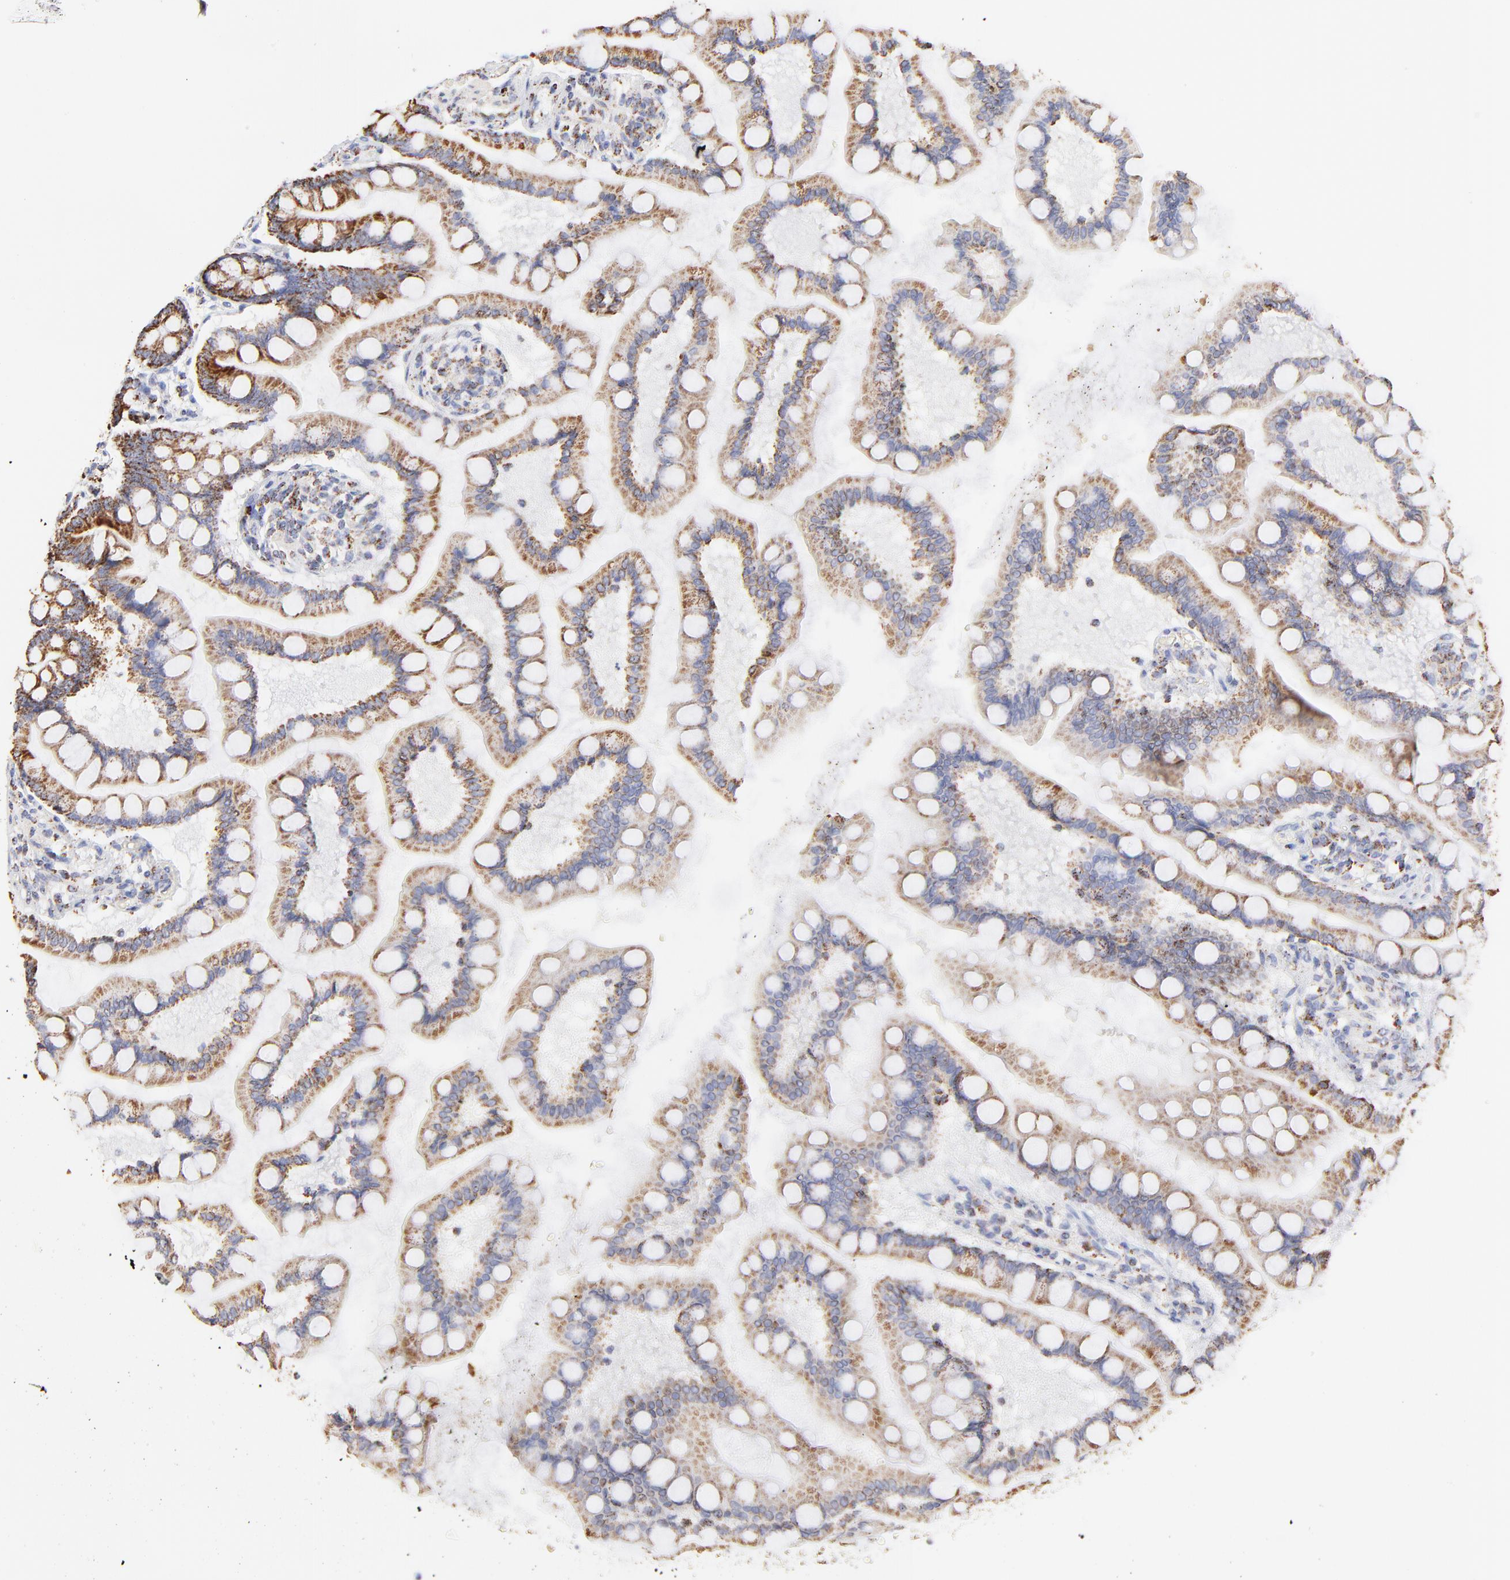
{"staining": {"intensity": "strong", "quantity": ">75%", "location": "cytoplasmic/membranous"}, "tissue": "small intestine", "cell_type": "Glandular cells", "image_type": "normal", "snomed": [{"axis": "morphology", "description": "Normal tissue, NOS"}, {"axis": "topography", "description": "Small intestine"}], "caption": "This histopathology image demonstrates immunohistochemistry (IHC) staining of benign small intestine, with high strong cytoplasmic/membranous positivity in approximately >75% of glandular cells.", "gene": "COX4I1", "patient": {"sex": "male", "age": 41}}